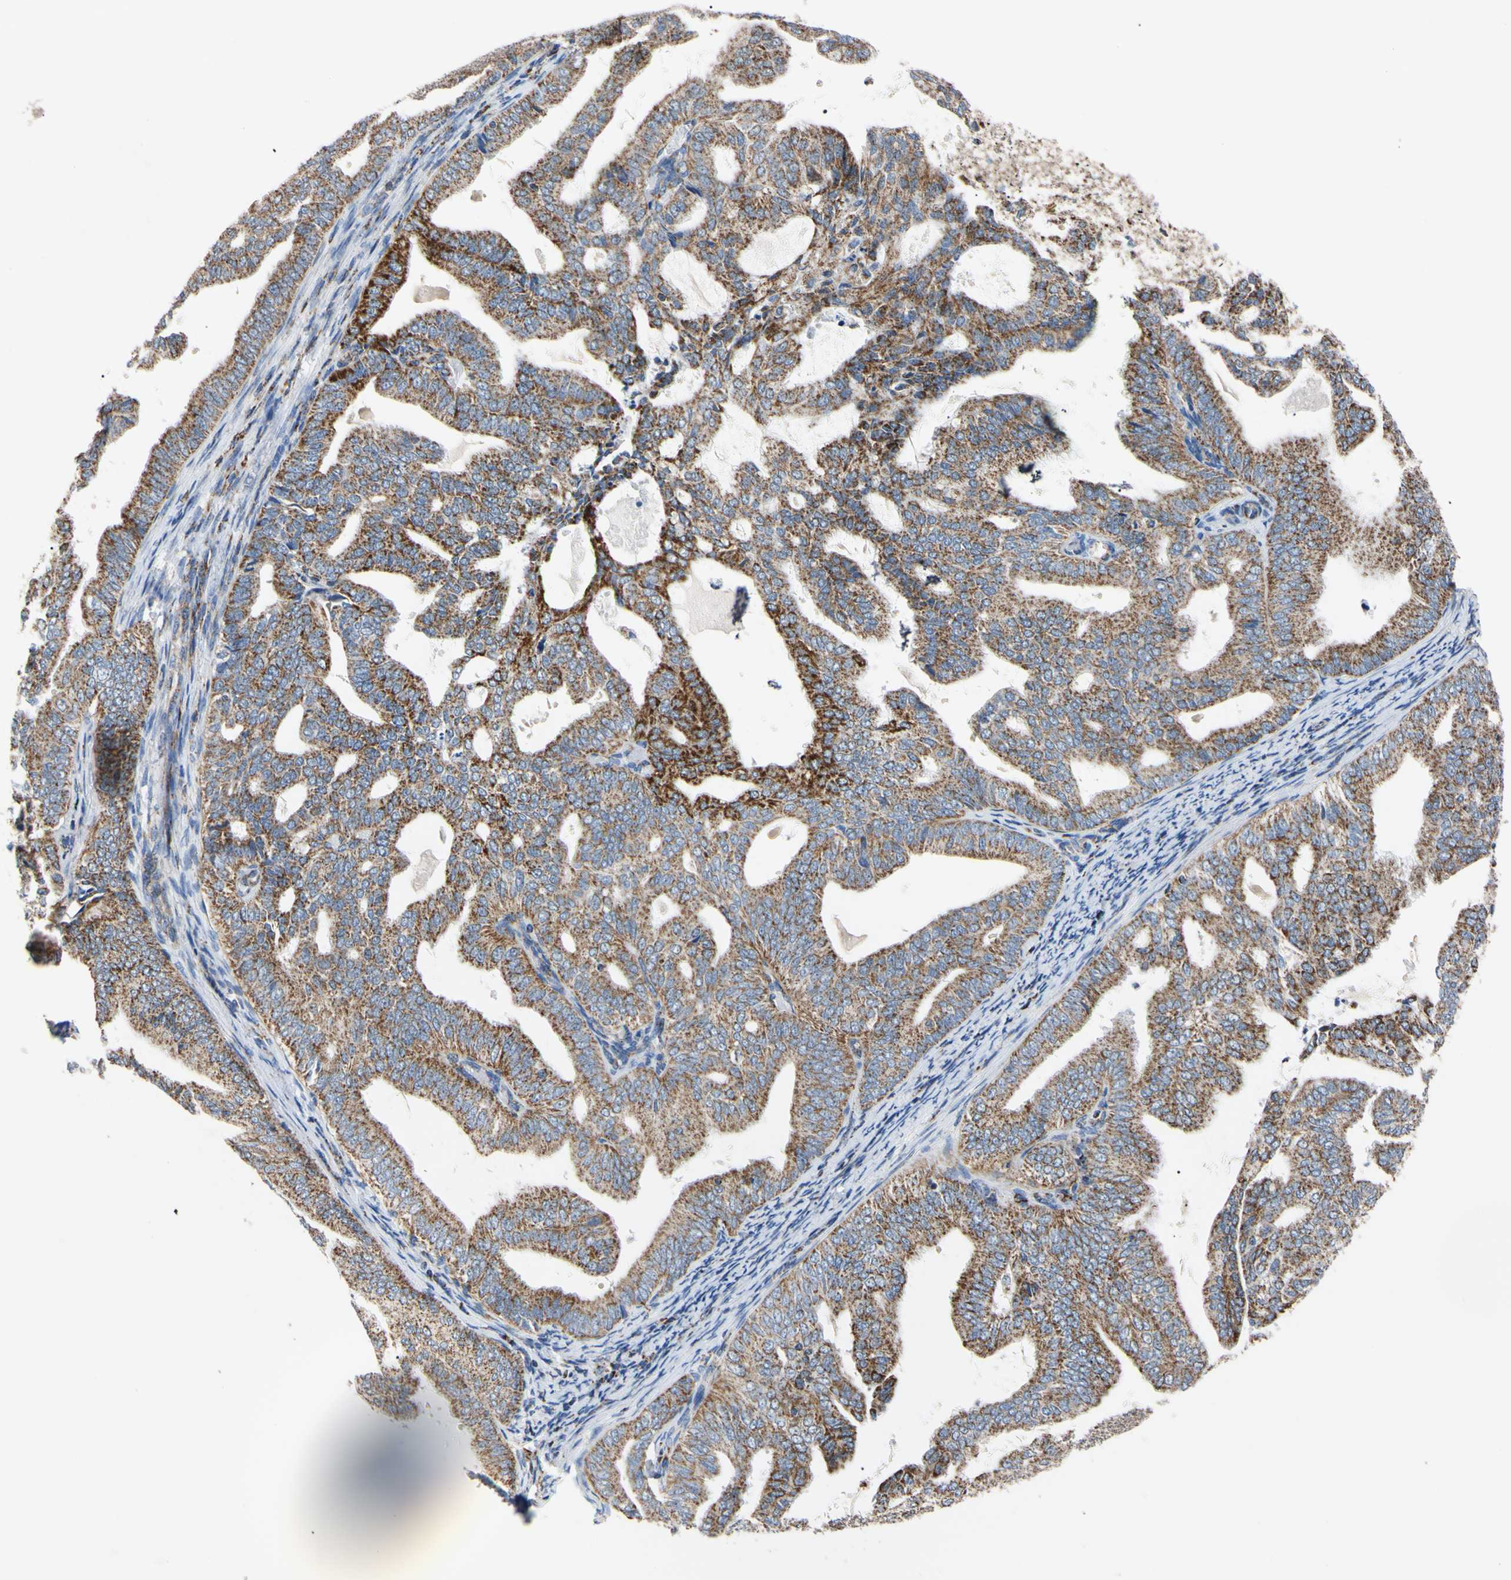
{"staining": {"intensity": "moderate", "quantity": ">75%", "location": "cytoplasmic/membranous"}, "tissue": "endometrial cancer", "cell_type": "Tumor cells", "image_type": "cancer", "snomed": [{"axis": "morphology", "description": "Adenocarcinoma, NOS"}, {"axis": "topography", "description": "Endometrium"}], "caption": "Approximately >75% of tumor cells in endometrial adenocarcinoma display moderate cytoplasmic/membranous protein positivity as visualized by brown immunohistochemical staining.", "gene": "CLPP", "patient": {"sex": "female", "age": 58}}